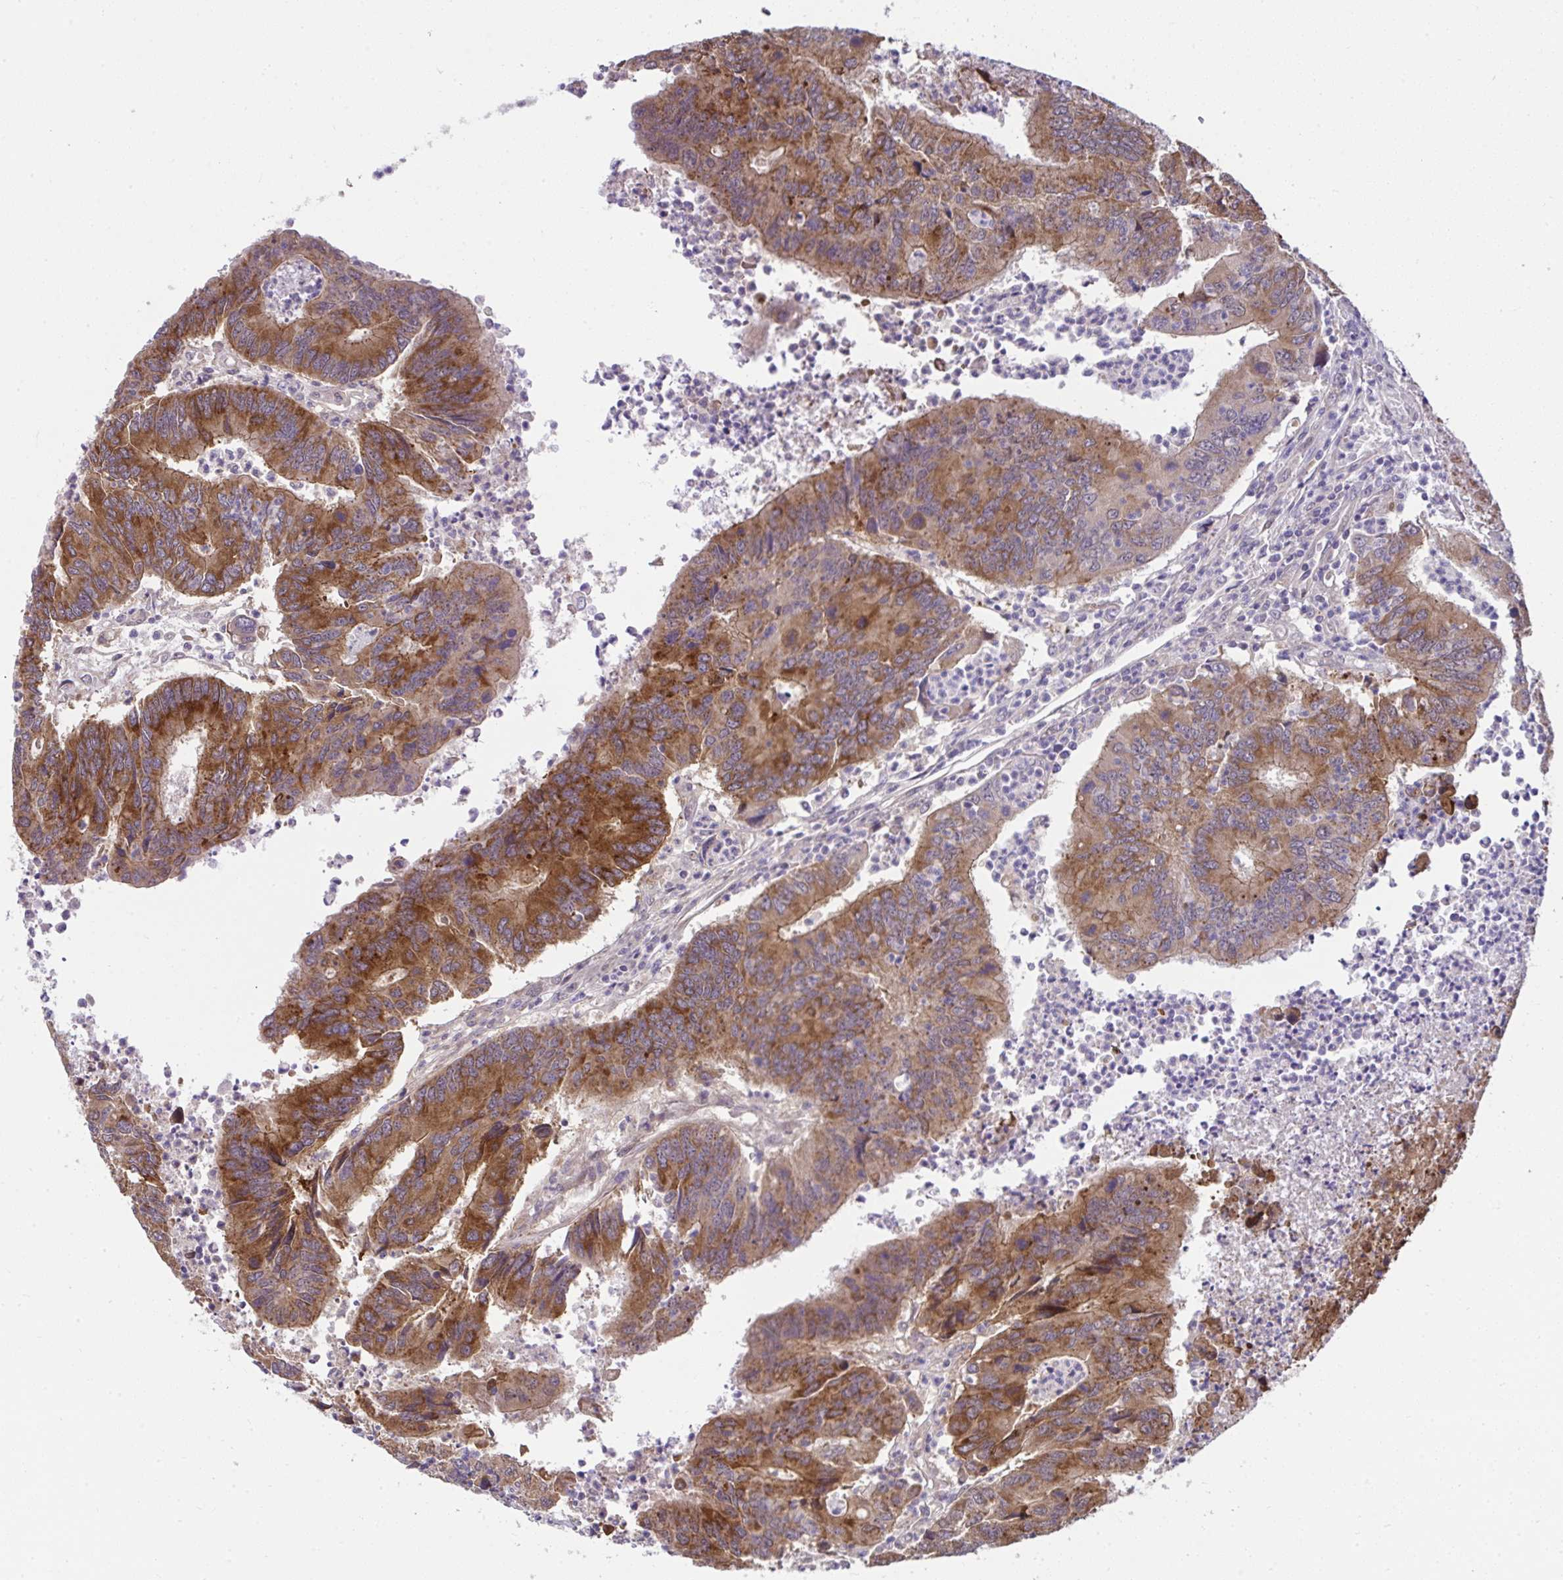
{"staining": {"intensity": "strong", "quantity": ">75%", "location": "cytoplasmic/membranous"}, "tissue": "colorectal cancer", "cell_type": "Tumor cells", "image_type": "cancer", "snomed": [{"axis": "morphology", "description": "Adenocarcinoma, NOS"}, {"axis": "topography", "description": "Colon"}], "caption": "Protein expression analysis of human colorectal adenocarcinoma reveals strong cytoplasmic/membranous staining in approximately >75% of tumor cells. (Brightfield microscopy of DAB IHC at high magnification).", "gene": "RDH14", "patient": {"sex": "female", "age": 67}}